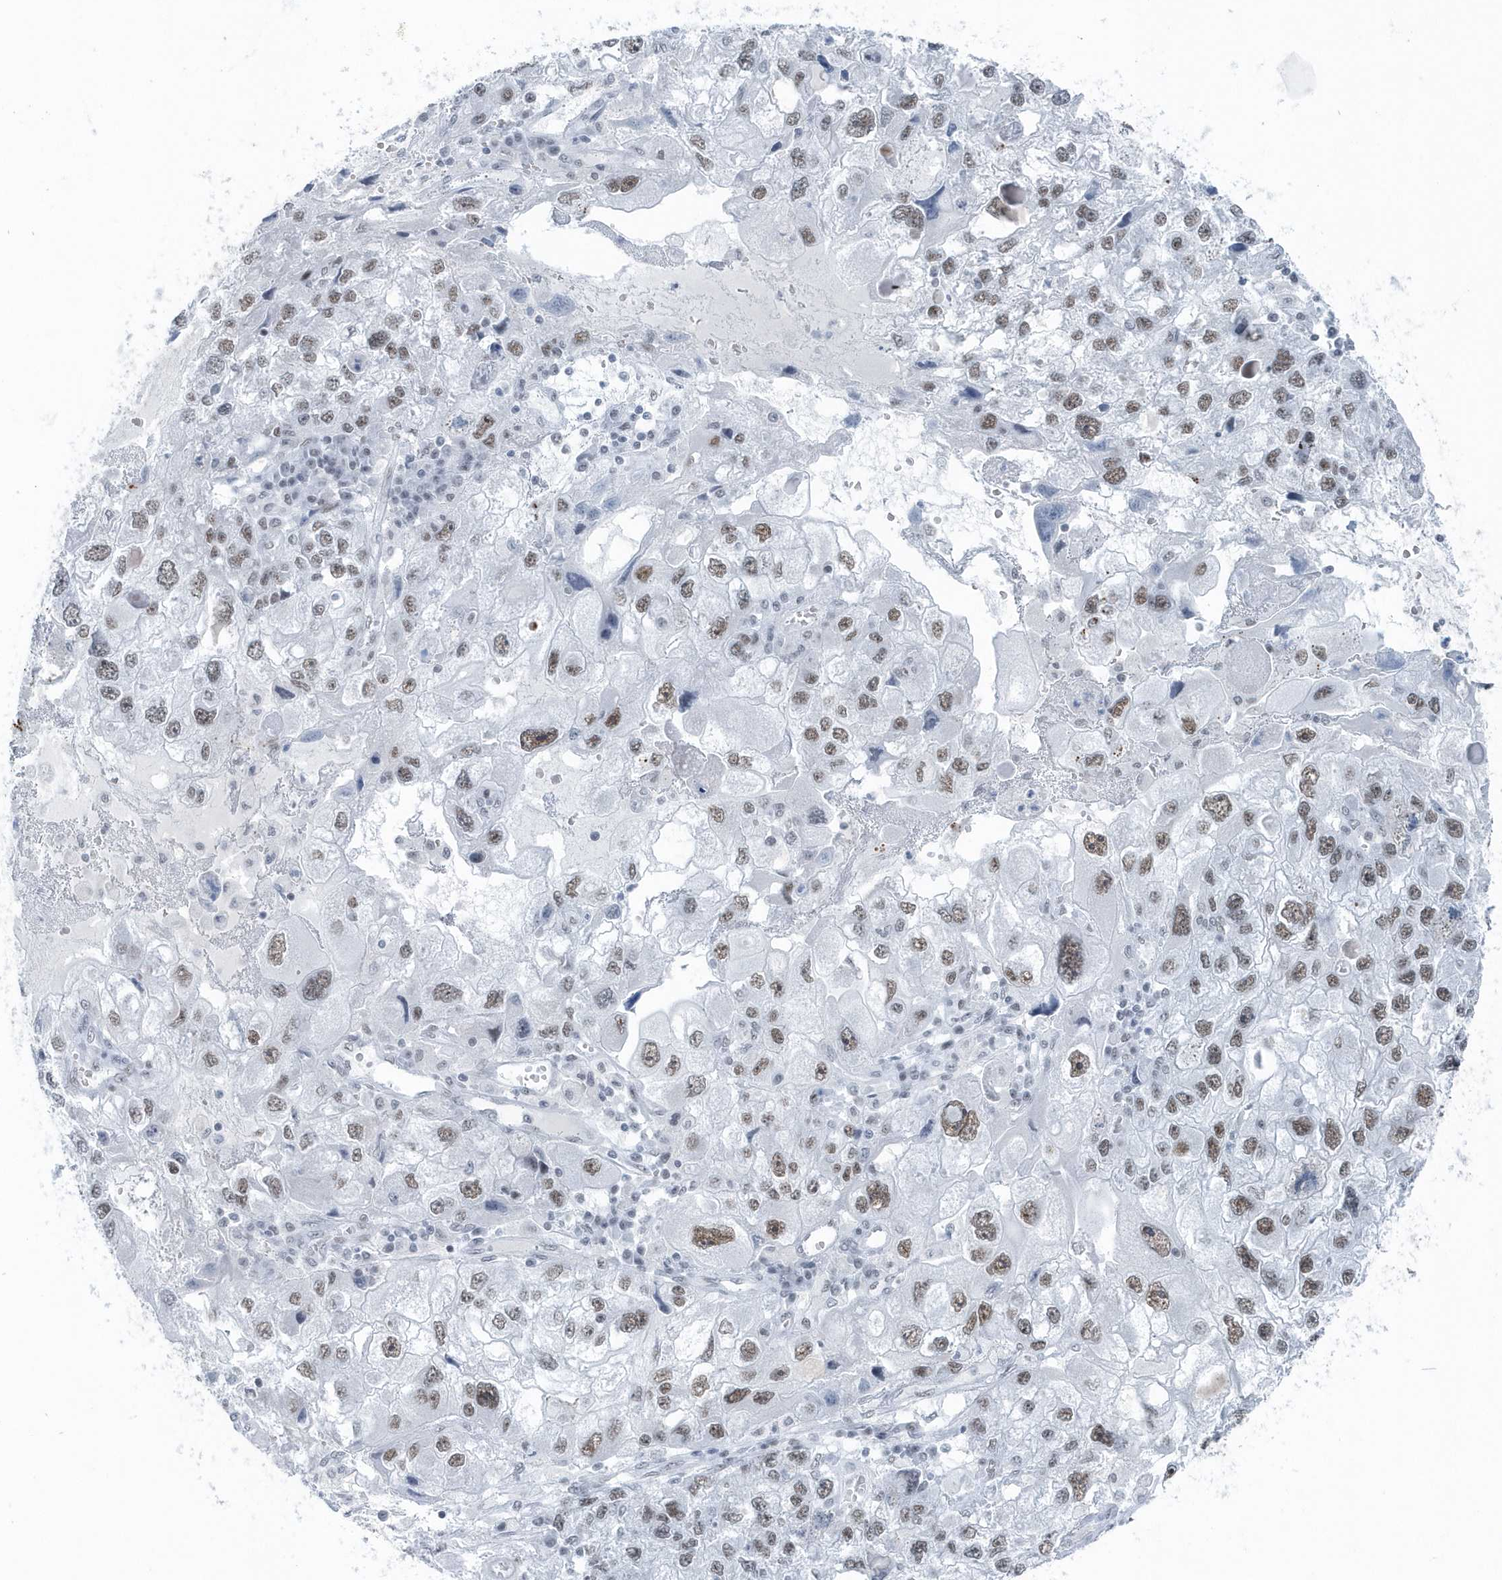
{"staining": {"intensity": "weak", "quantity": ">75%", "location": "nuclear"}, "tissue": "endometrial cancer", "cell_type": "Tumor cells", "image_type": "cancer", "snomed": [{"axis": "morphology", "description": "Adenocarcinoma, NOS"}, {"axis": "topography", "description": "Endometrium"}], "caption": "Endometrial cancer (adenocarcinoma) stained with DAB immunohistochemistry (IHC) displays low levels of weak nuclear staining in approximately >75% of tumor cells. The staining is performed using DAB (3,3'-diaminobenzidine) brown chromogen to label protein expression. The nuclei are counter-stained blue using hematoxylin.", "gene": "FIP1L1", "patient": {"sex": "female", "age": 49}}